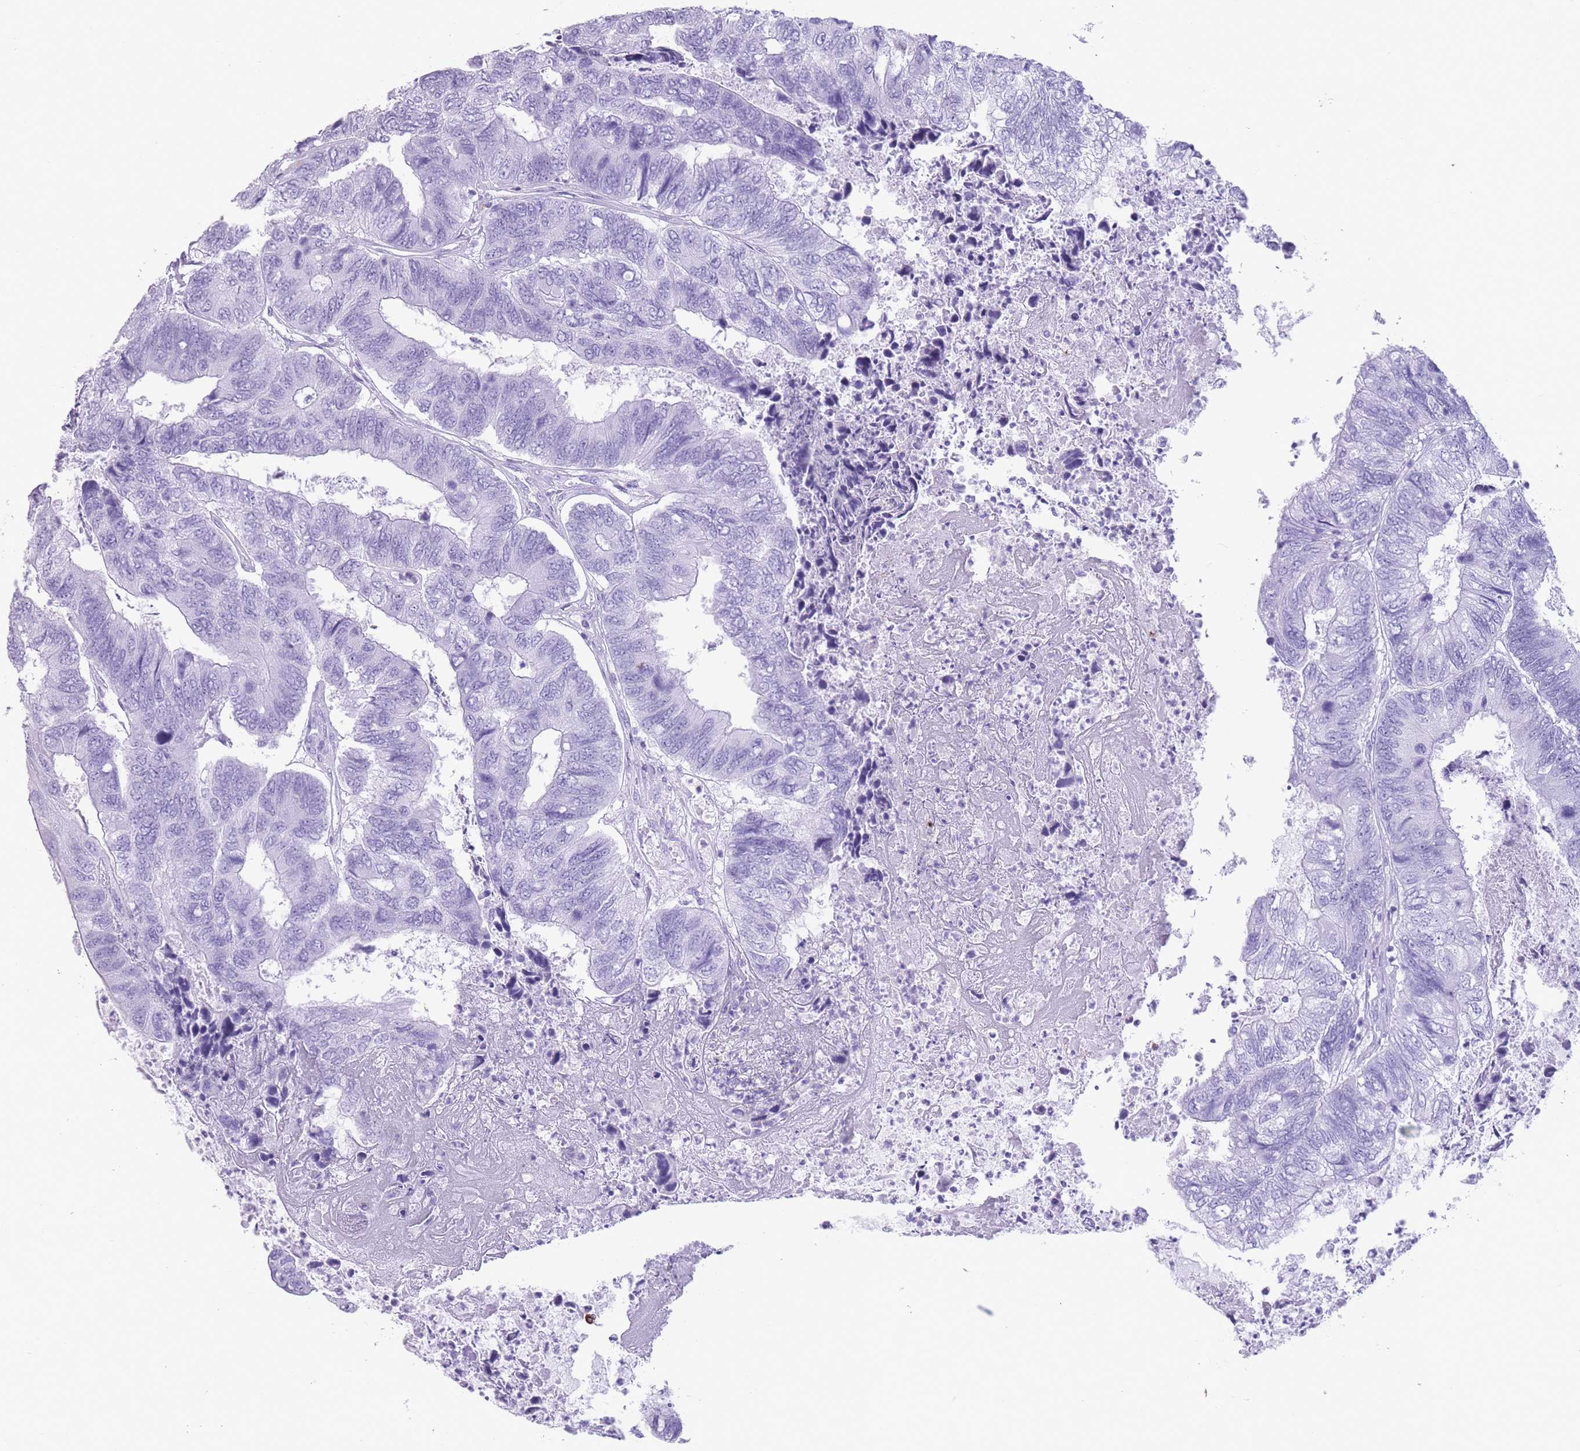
{"staining": {"intensity": "negative", "quantity": "none", "location": "none"}, "tissue": "colorectal cancer", "cell_type": "Tumor cells", "image_type": "cancer", "snomed": [{"axis": "morphology", "description": "Adenocarcinoma, NOS"}, {"axis": "topography", "description": "Colon"}], "caption": "The histopathology image exhibits no staining of tumor cells in colorectal adenocarcinoma.", "gene": "OR4F21", "patient": {"sex": "female", "age": 67}}